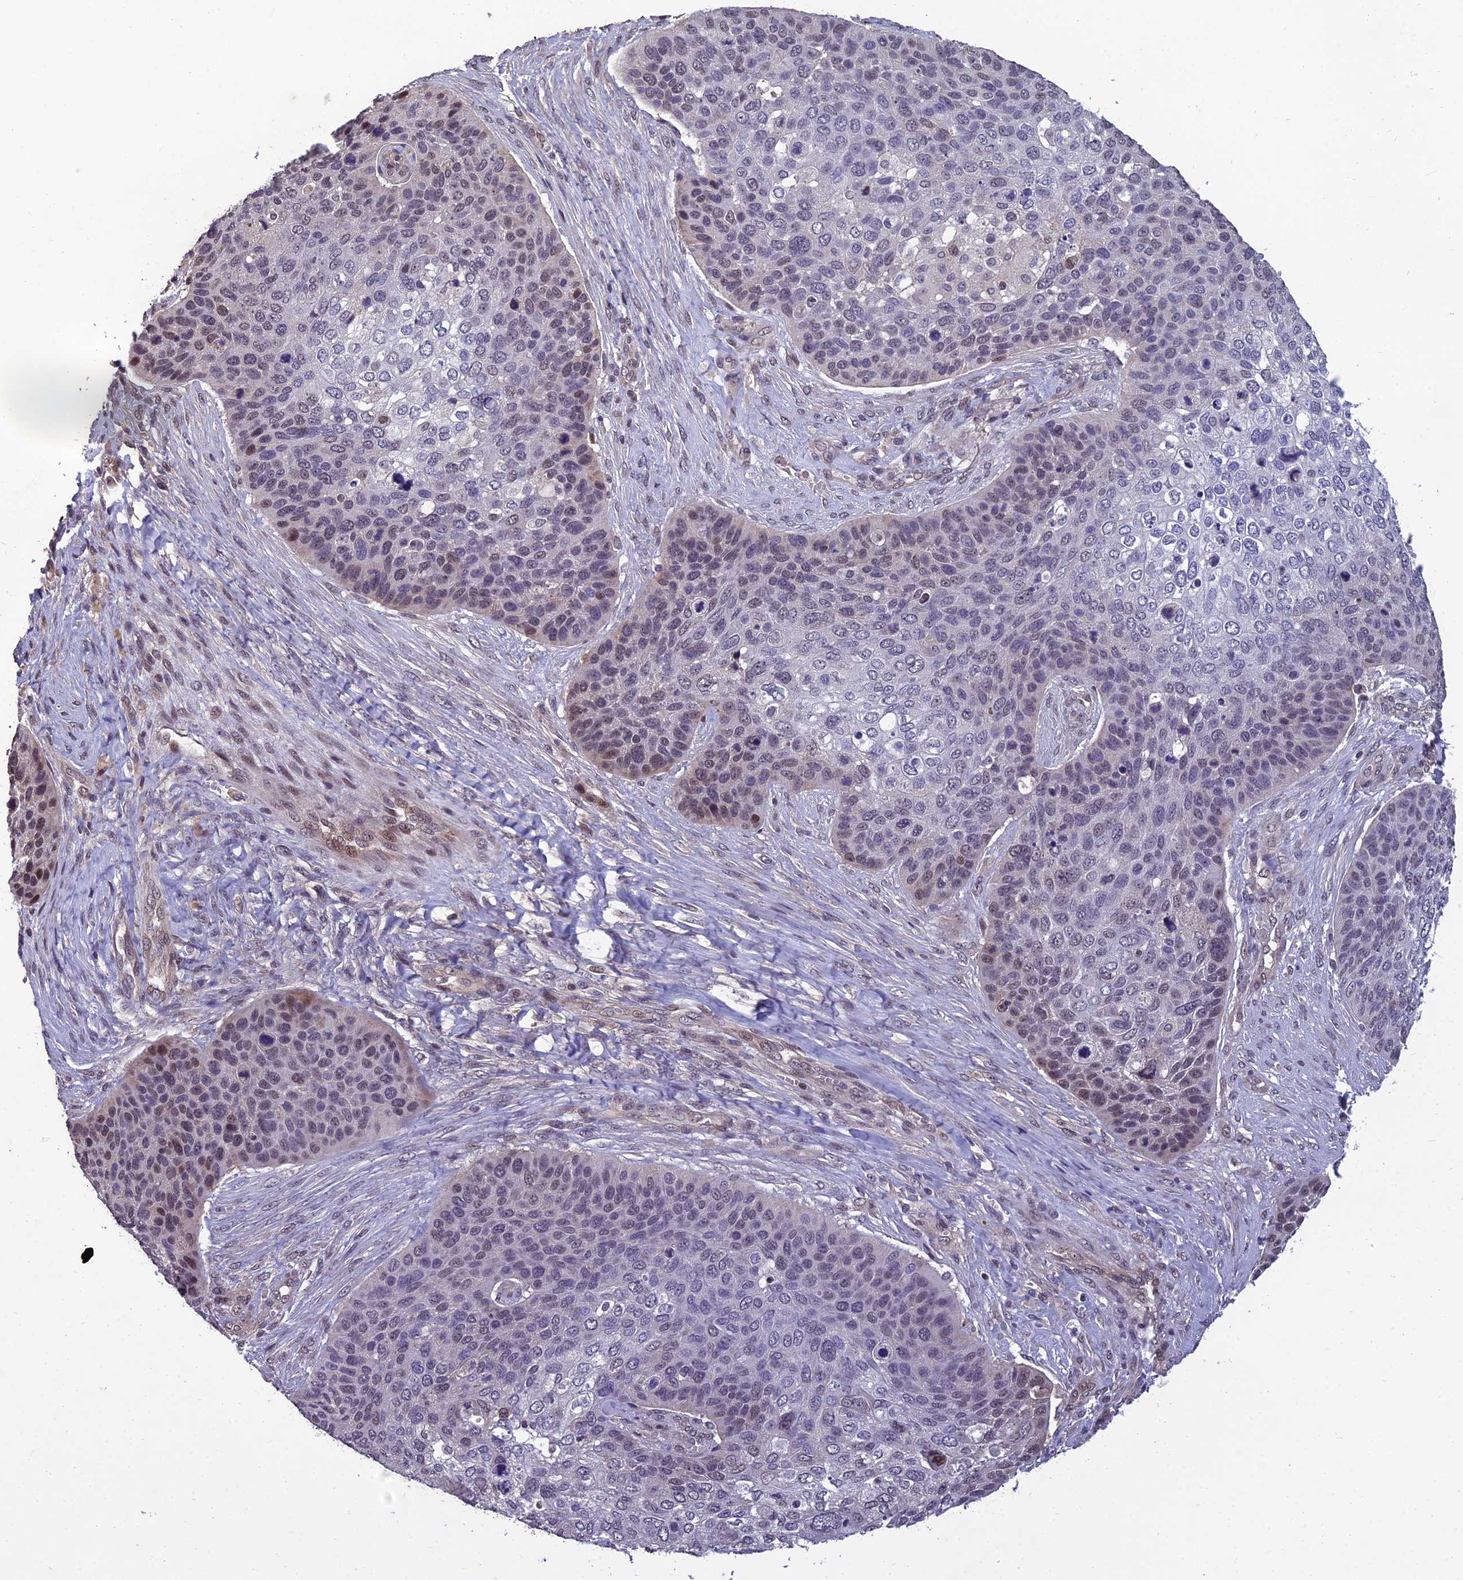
{"staining": {"intensity": "weak", "quantity": "<25%", "location": "nuclear"}, "tissue": "skin cancer", "cell_type": "Tumor cells", "image_type": "cancer", "snomed": [{"axis": "morphology", "description": "Basal cell carcinoma"}, {"axis": "topography", "description": "Skin"}], "caption": "Immunohistochemistry (IHC) image of neoplastic tissue: human skin basal cell carcinoma stained with DAB (3,3'-diaminobenzidine) exhibits no significant protein expression in tumor cells. The staining is performed using DAB (3,3'-diaminobenzidine) brown chromogen with nuclei counter-stained in using hematoxylin.", "gene": "GRWD1", "patient": {"sex": "female", "age": 74}}